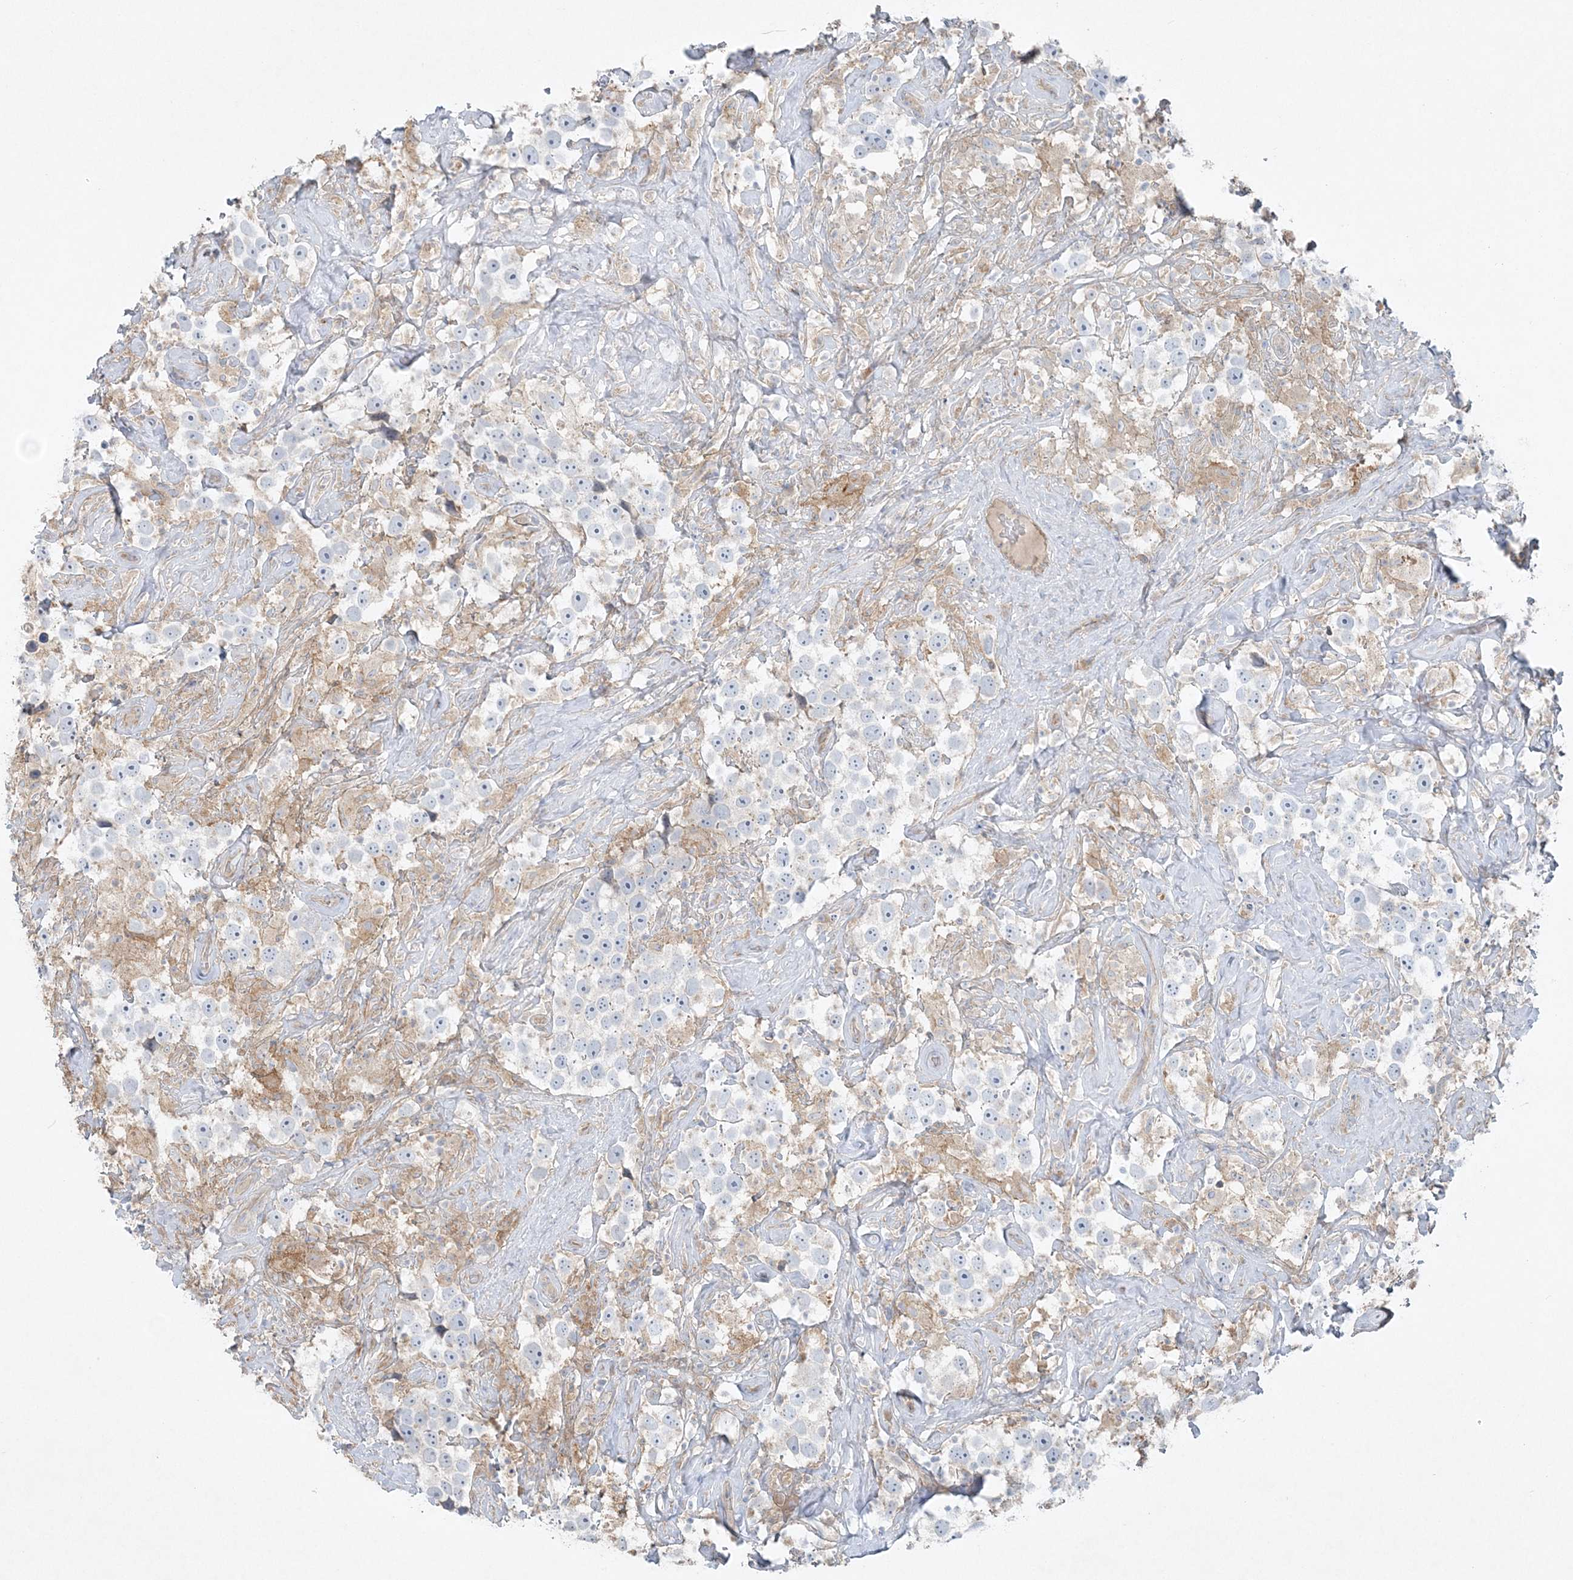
{"staining": {"intensity": "negative", "quantity": "none", "location": "none"}, "tissue": "testis cancer", "cell_type": "Tumor cells", "image_type": "cancer", "snomed": [{"axis": "morphology", "description": "Seminoma, NOS"}, {"axis": "topography", "description": "Testis"}], "caption": "There is no significant expression in tumor cells of testis seminoma.", "gene": "ATP11A", "patient": {"sex": "male", "age": 49}}